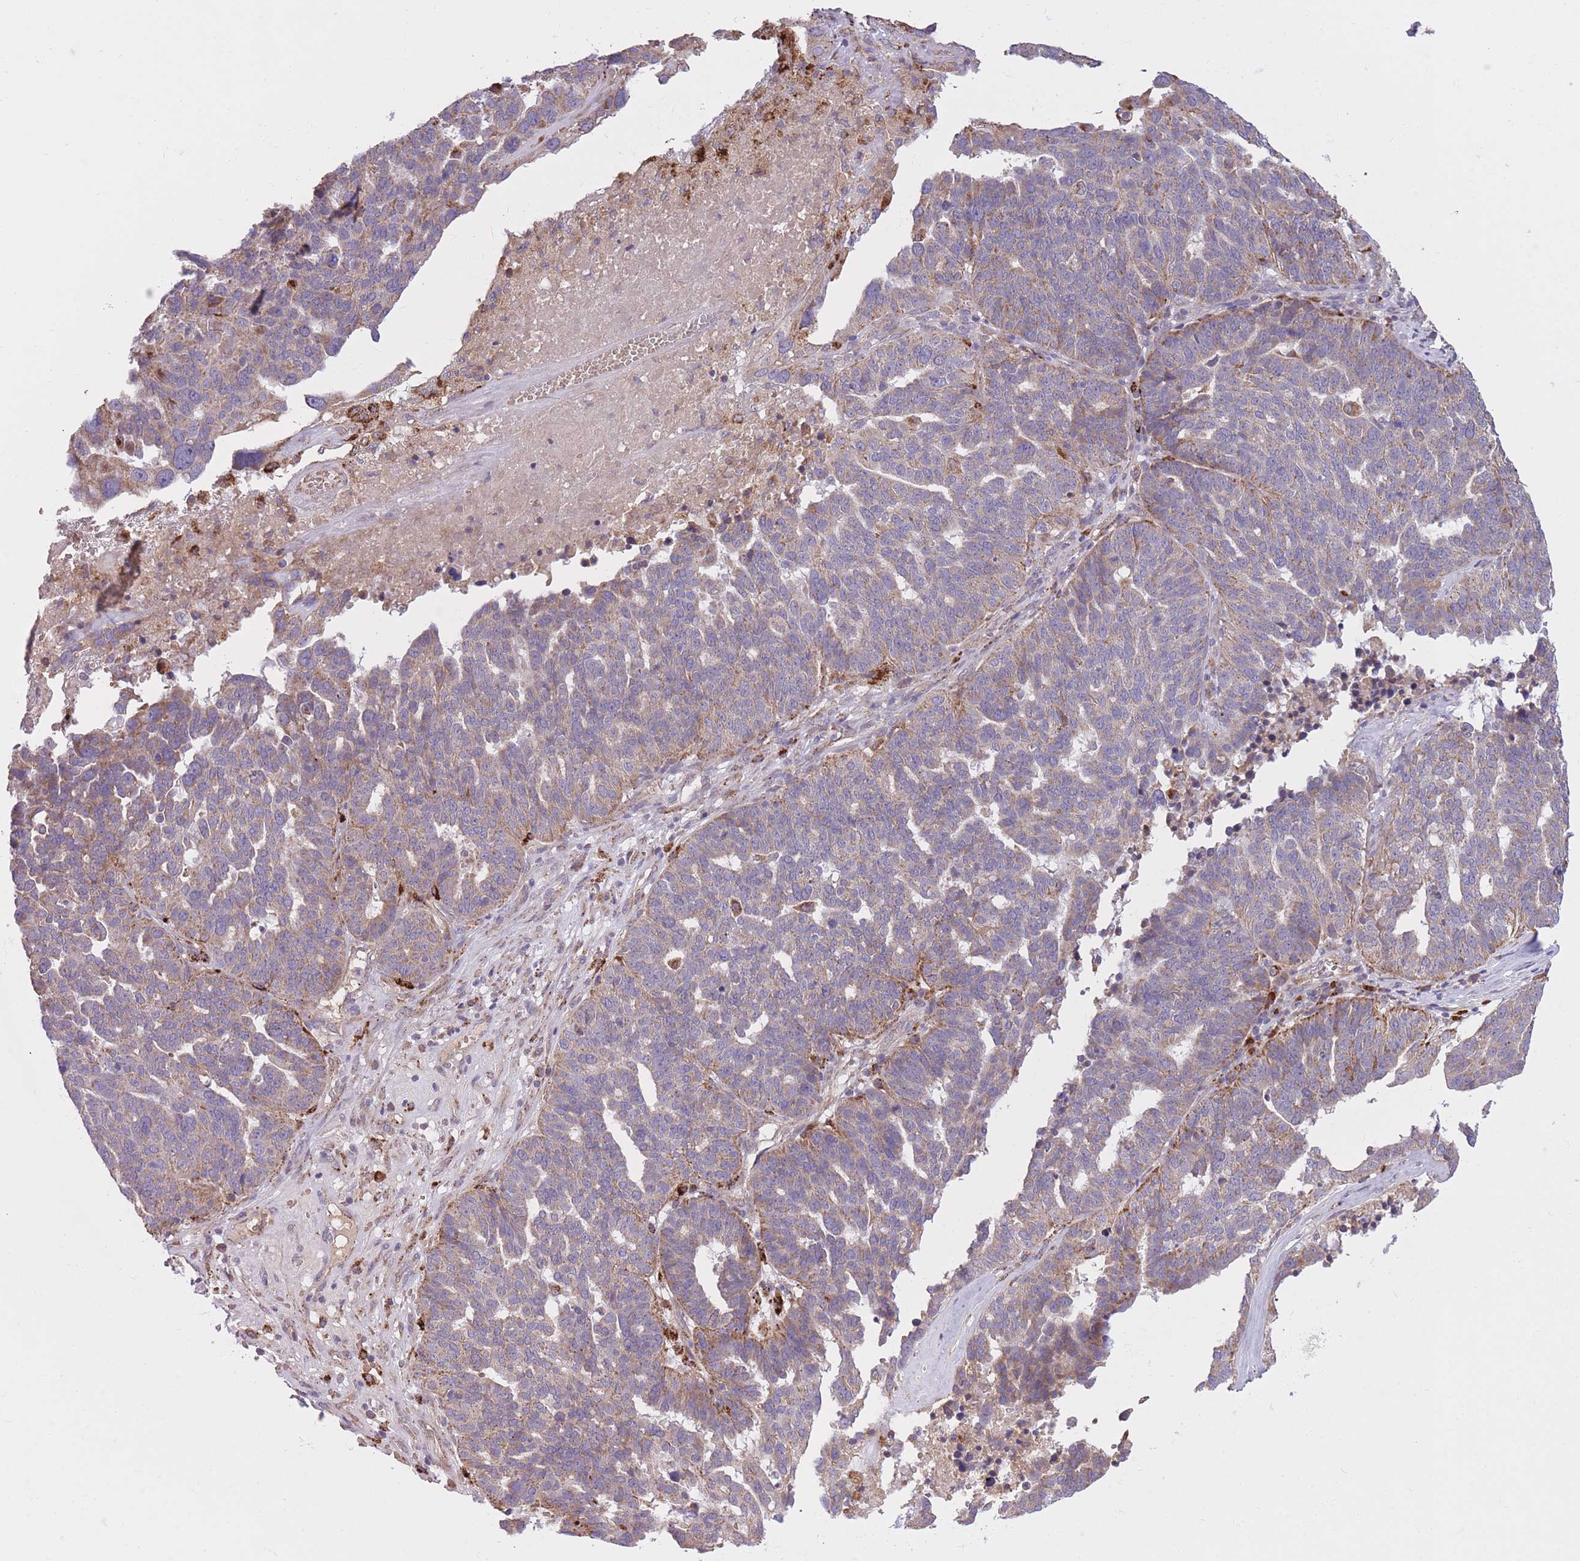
{"staining": {"intensity": "moderate", "quantity": "<25%", "location": "cytoplasmic/membranous"}, "tissue": "ovarian cancer", "cell_type": "Tumor cells", "image_type": "cancer", "snomed": [{"axis": "morphology", "description": "Cystadenocarcinoma, serous, NOS"}, {"axis": "topography", "description": "Ovary"}], "caption": "Tumor cells display moderate cytoplasmic/membranous staining in about <25% of cells in ovarian cancer.", "gene": "POLR3F", "patient": {"sex": "female", "age": 59}}